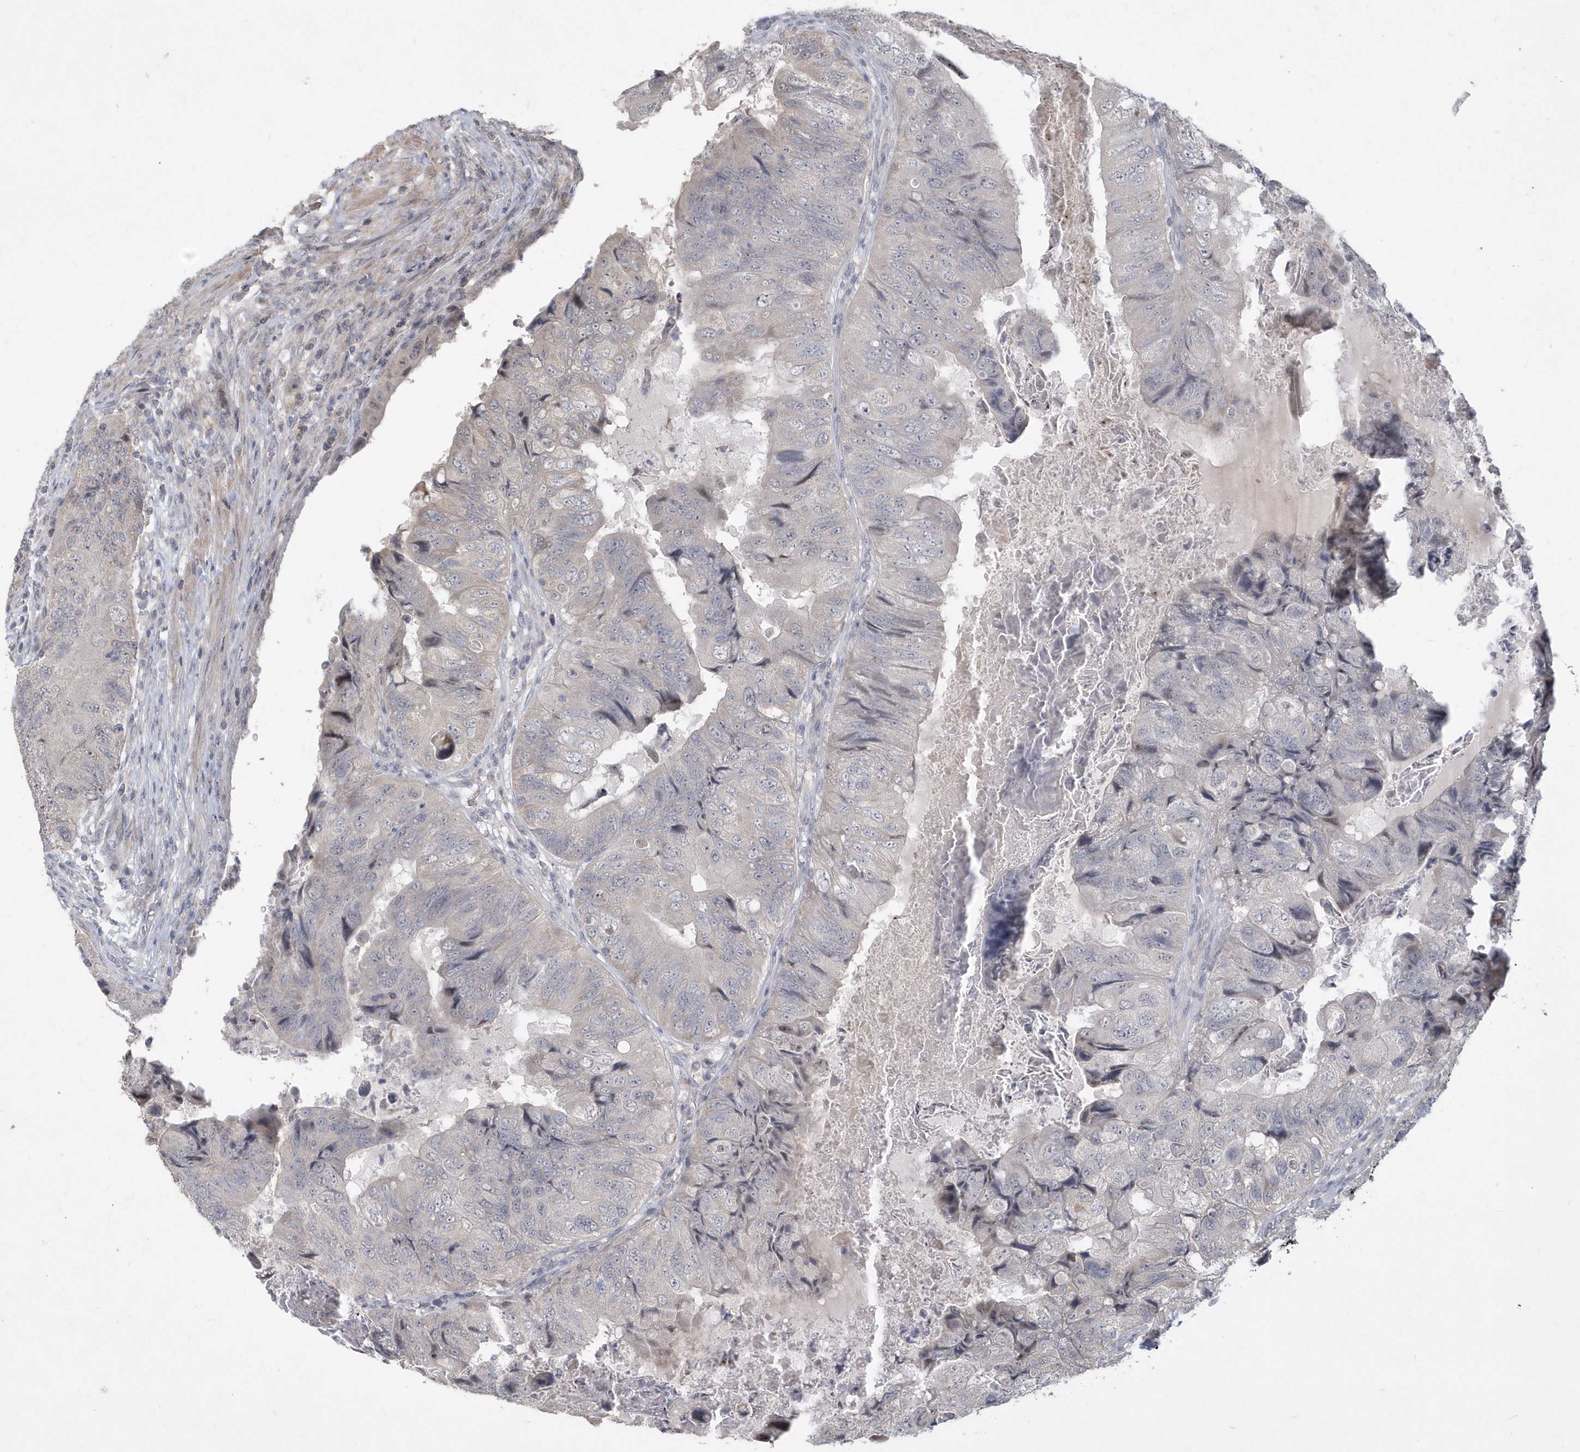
{"staining": {"intensity": "negative", "quantity": "none", "location": "none"}, "tissue": "colorectal cancer", "cell_type": "Tumor cells", "image_type": "cancer", "snomed": [{"axis": "morphology", "description": "Adenocarcinoma, NOS"}, {"axis": "topography", "description": "Rectum"}], "caption": "The micrograph displays no significant staining in tumor cells of adenocarcinoma (colorectal).", "gene": "TSPEAR", "patient": {"sex": "male", "age": 63}}